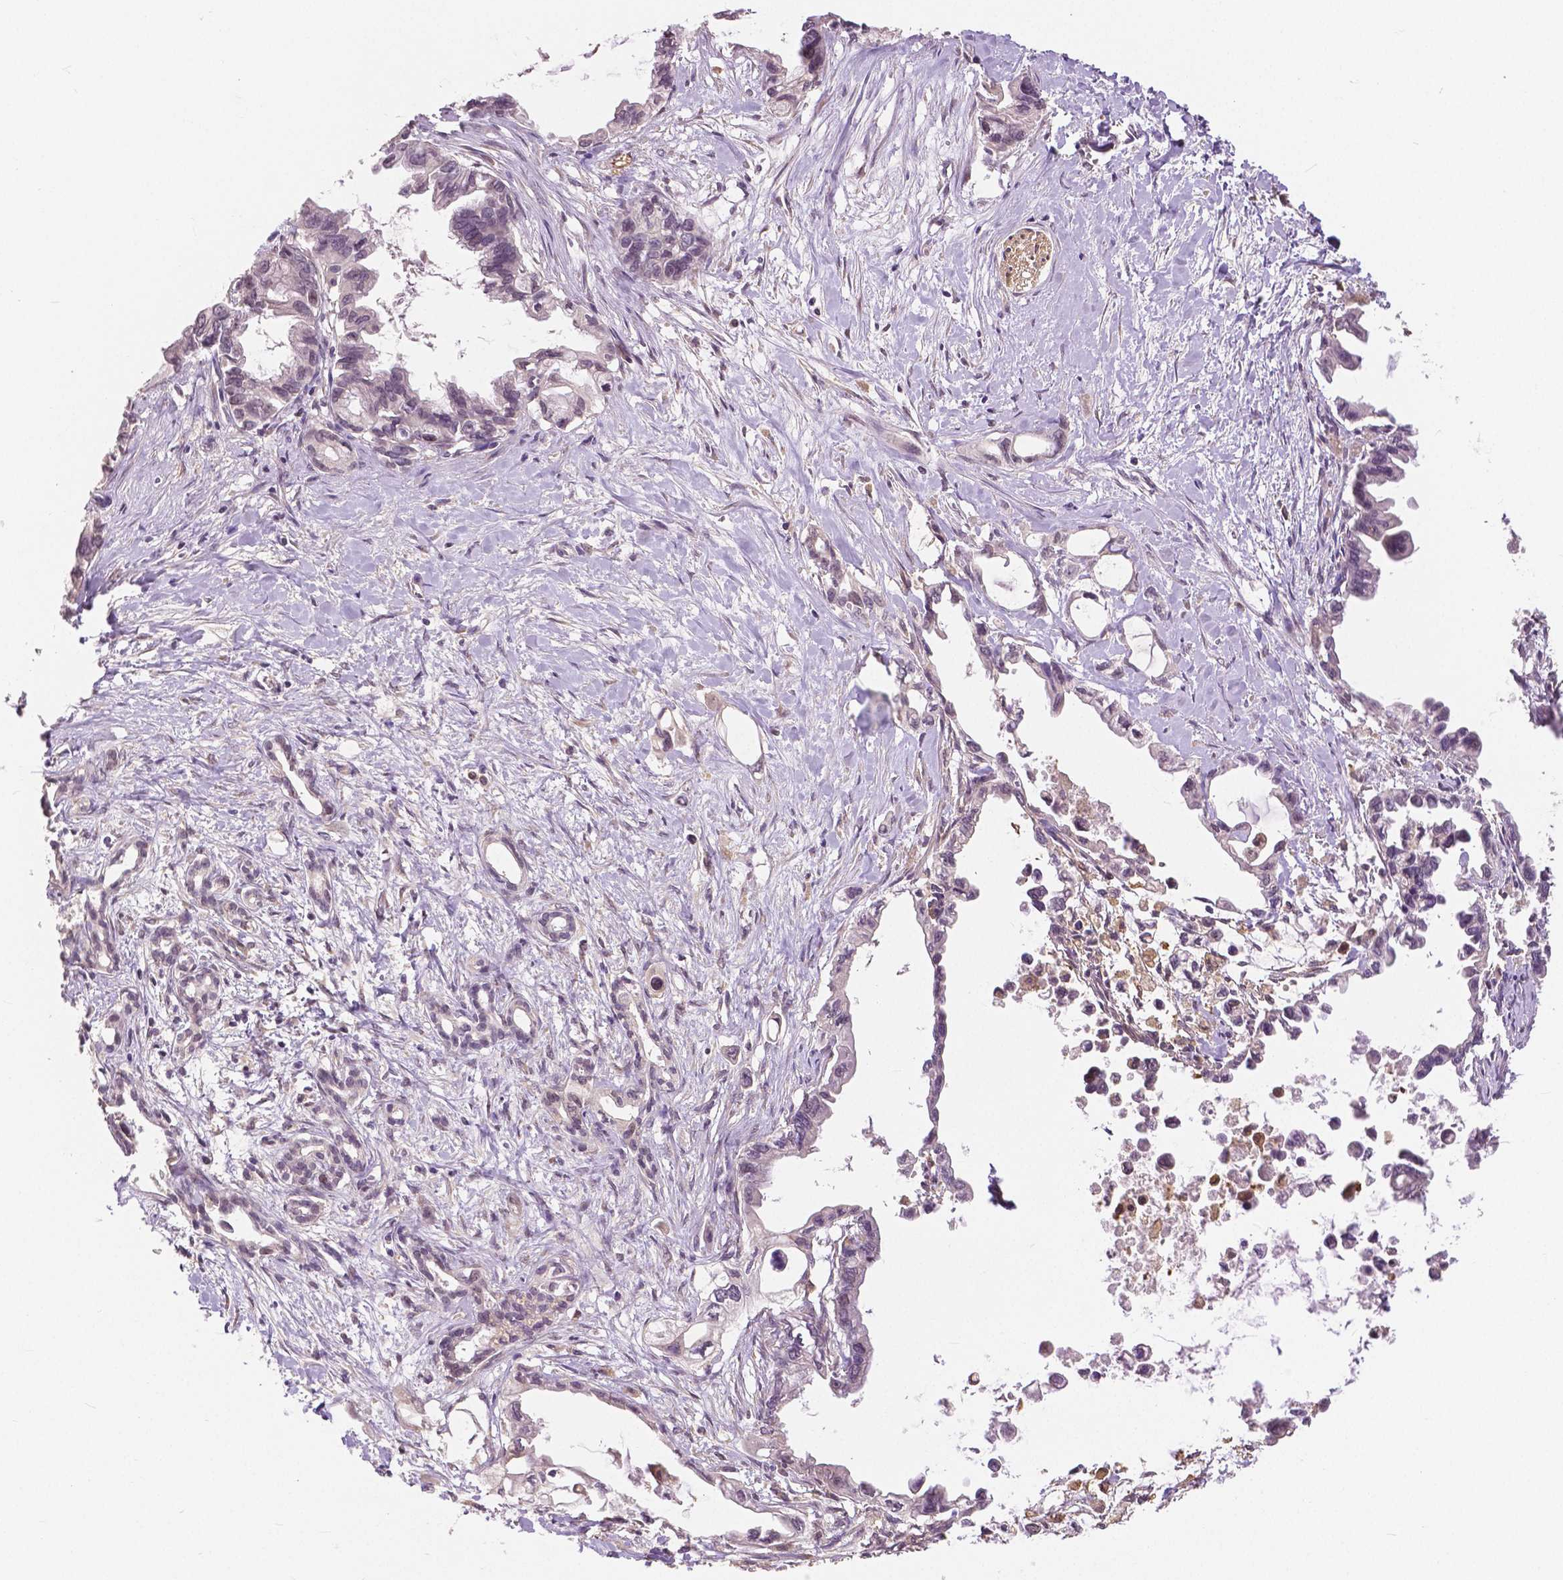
{"staining": {"intensity": "negative", "quantity": "none", "location": "none"}, "tissue": "pancreatic cancer", "cell_type": "Tumor cells", "image_type": "cancer", "snomed": [{"axis": "morphology", "description": "Adenocarcinoma, NOS"}, {"axis": "topography", "description": "Pancreas"}], "caption": "Immunohistochemistry (IHC) of human pancreatic adenocarcinoma demonstrates no expression in tumor cells. (DAB immunohistochemistry (IHC) with hematoxylin counter stain).", "gene": "MAP1LC3B", "patient": {"sex": "male", "age": 61}}